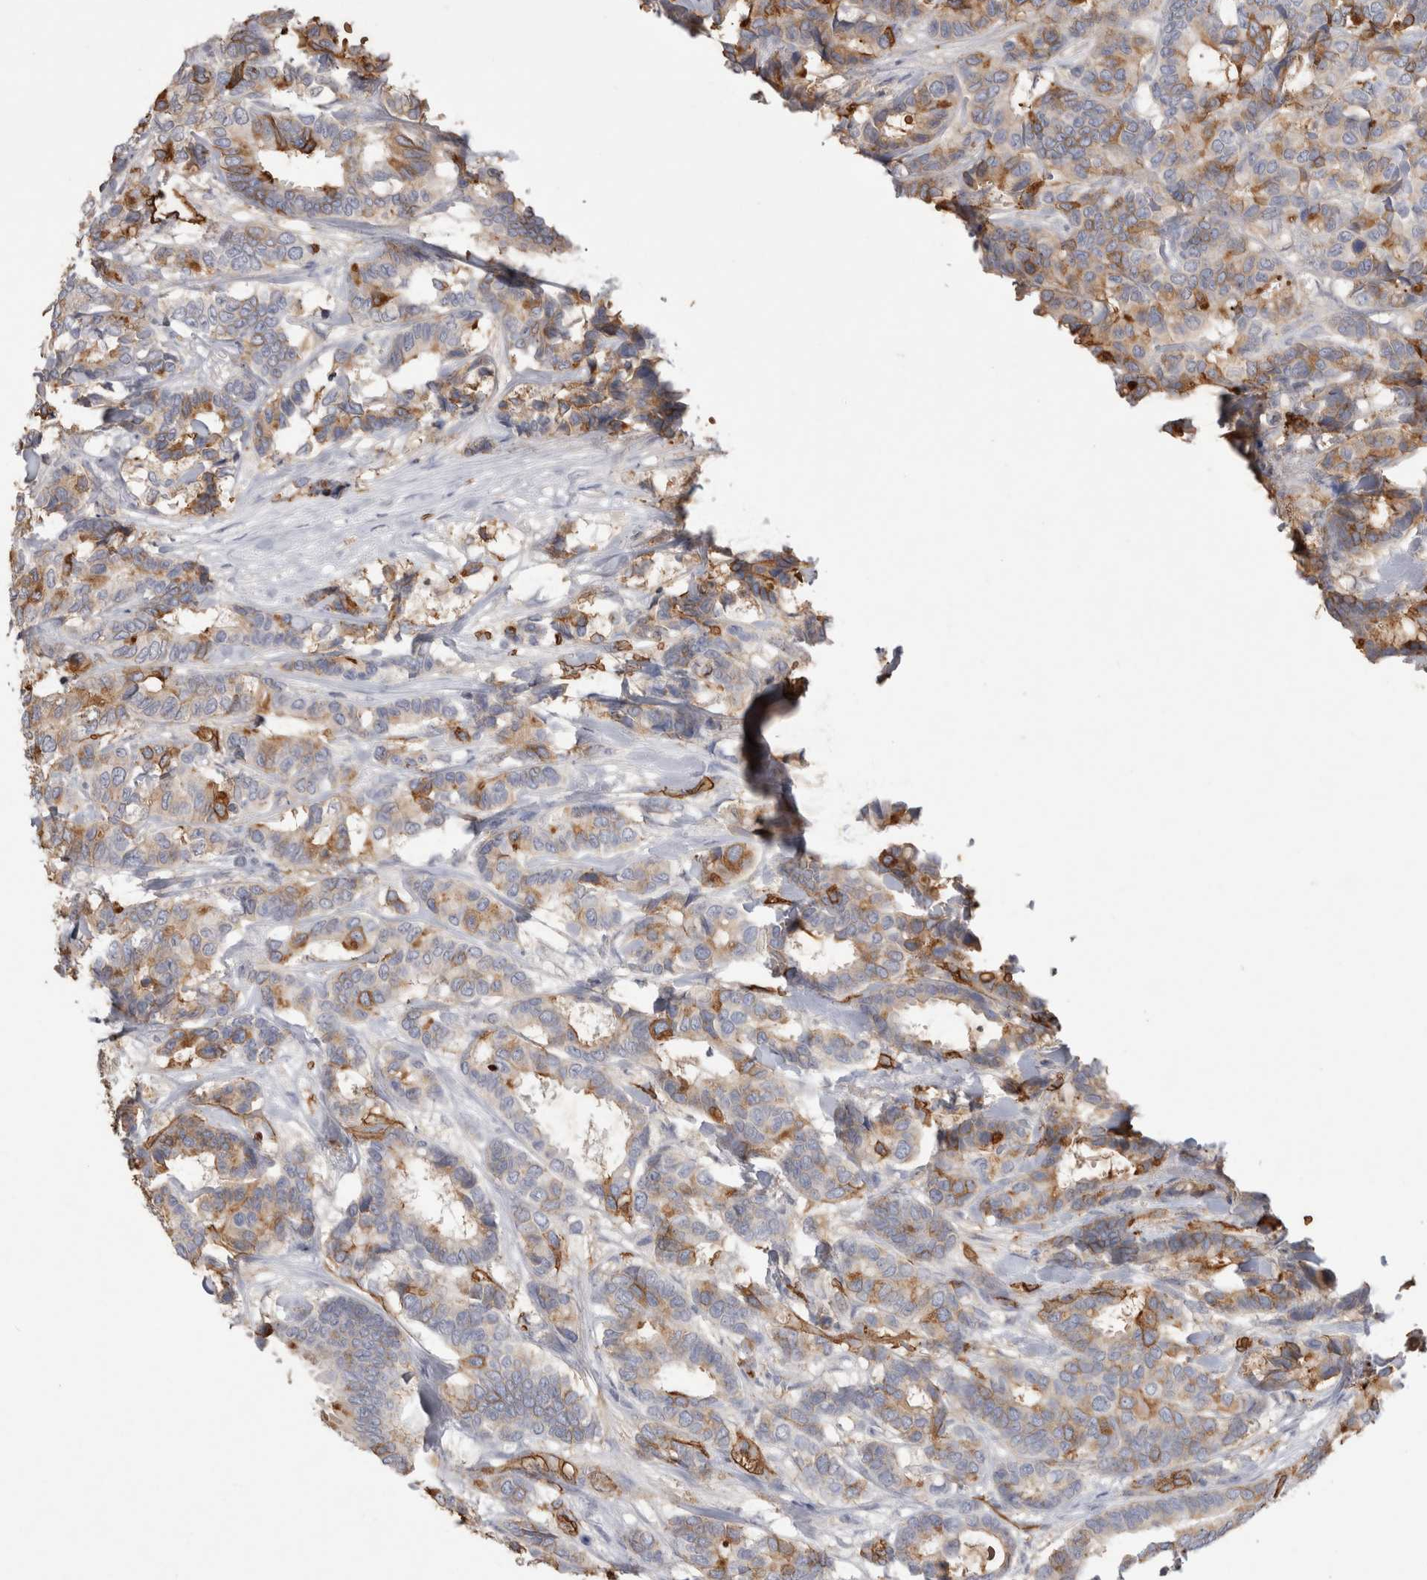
{"staining": {"intensity": "moderate", "quantity": "25%-75%", "location": "cytoplasmic/membranous"}, "tissue": "breast cancer", "cell_type": "Tumor cells", "image_type": "cancer", "snomed": [{"axis": "morphology", "description": "Duct carcinoma"}, {"axis": "topography", "description": "Breast"}], "caption": "Immunohistochemistry (IHC) histopathology image of human breast cancer (invasive ductal carcinoma) stained for a protein (brown), which displays medium levels of moderate cytoplasmic/membranous staining in approximately 25%-75% of tumor cells.", "gene": "IL17RC", "patient": {"sex": "female", "age": 87}}